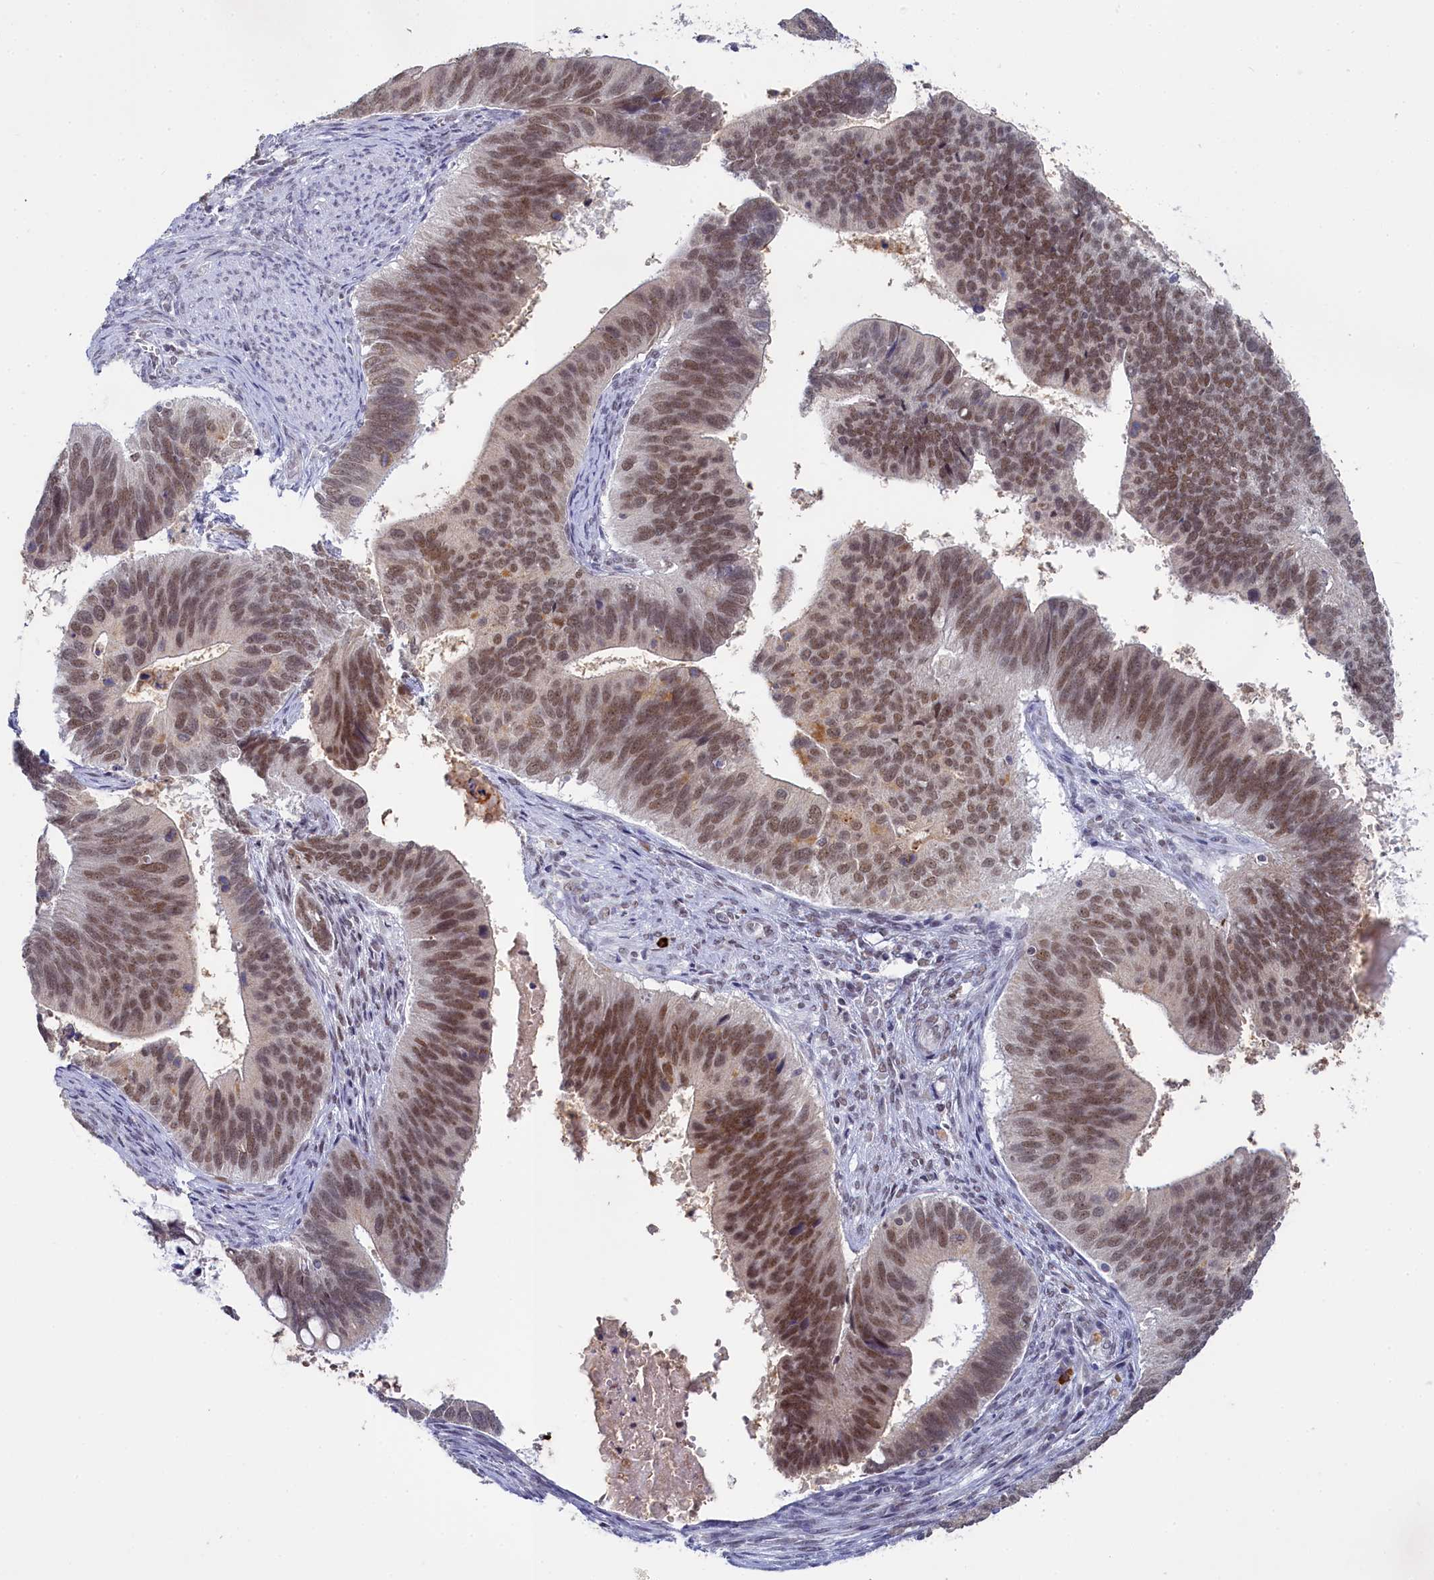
{"staining": {"intensity": "moderate", "quantity": "25%-75%", "location": "nuclear"}, "tissue": "cervical cancer", "cell_type": "Tumor cells", "image_type": "cancer", "snomed": [{"axis": "morphology", "description": "Adenocarcinoma, NOS"}, {"axis": "topography", "description": "Cervix"}], "caption": "High-power microscopy captured an immunohistochemistry (IHC) photomicrograph of adenocarcinoma (cervical), revealing moderate nuclear positivity in about 25%-75% of tumor cells.", "gene": "PPHLN1", "patient": {"sex": "female", "age": 42}}